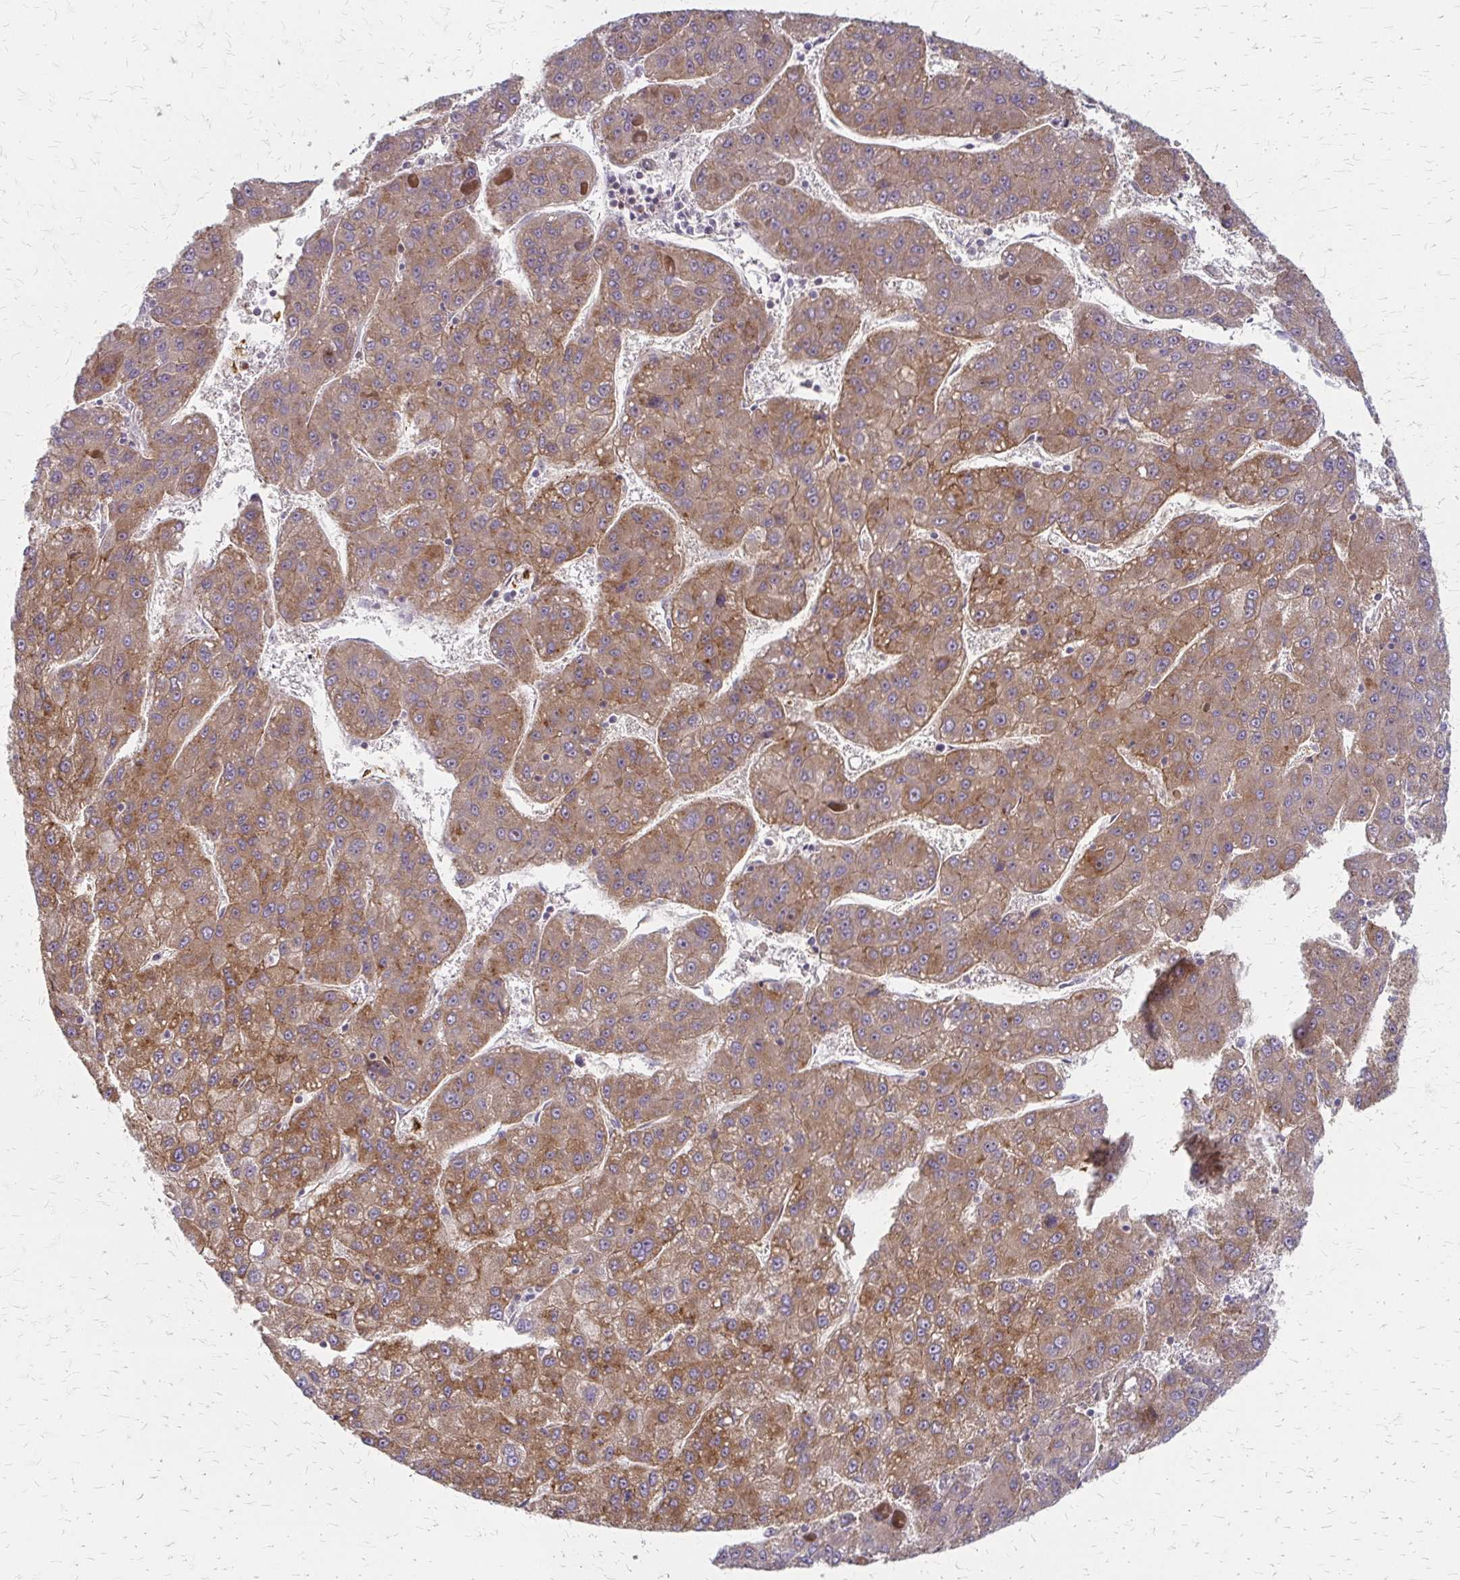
{"staining": {"intensity": "moderate", "quantity": ">75%", "location": "cytoplasmic/membranous"}, "tissue": "liver cancer", "cell_type": "Tumor cells", "image_type": "cancer", "snomed": [{"axis": "morphology", "description": "Carcinoma, Hepatocellular, NOS"}, {"axis": "topography", "description": "Liver"}], "caption": "Immunohistochemical staining of human liver hepatocellular carcinoma exhibits medium levels of moderate cytoplasmic/membranous protein positivity in about >75% of tumor cells.", "gene": "ZNF383", "patient": {"sex": "female", "age": 82}}